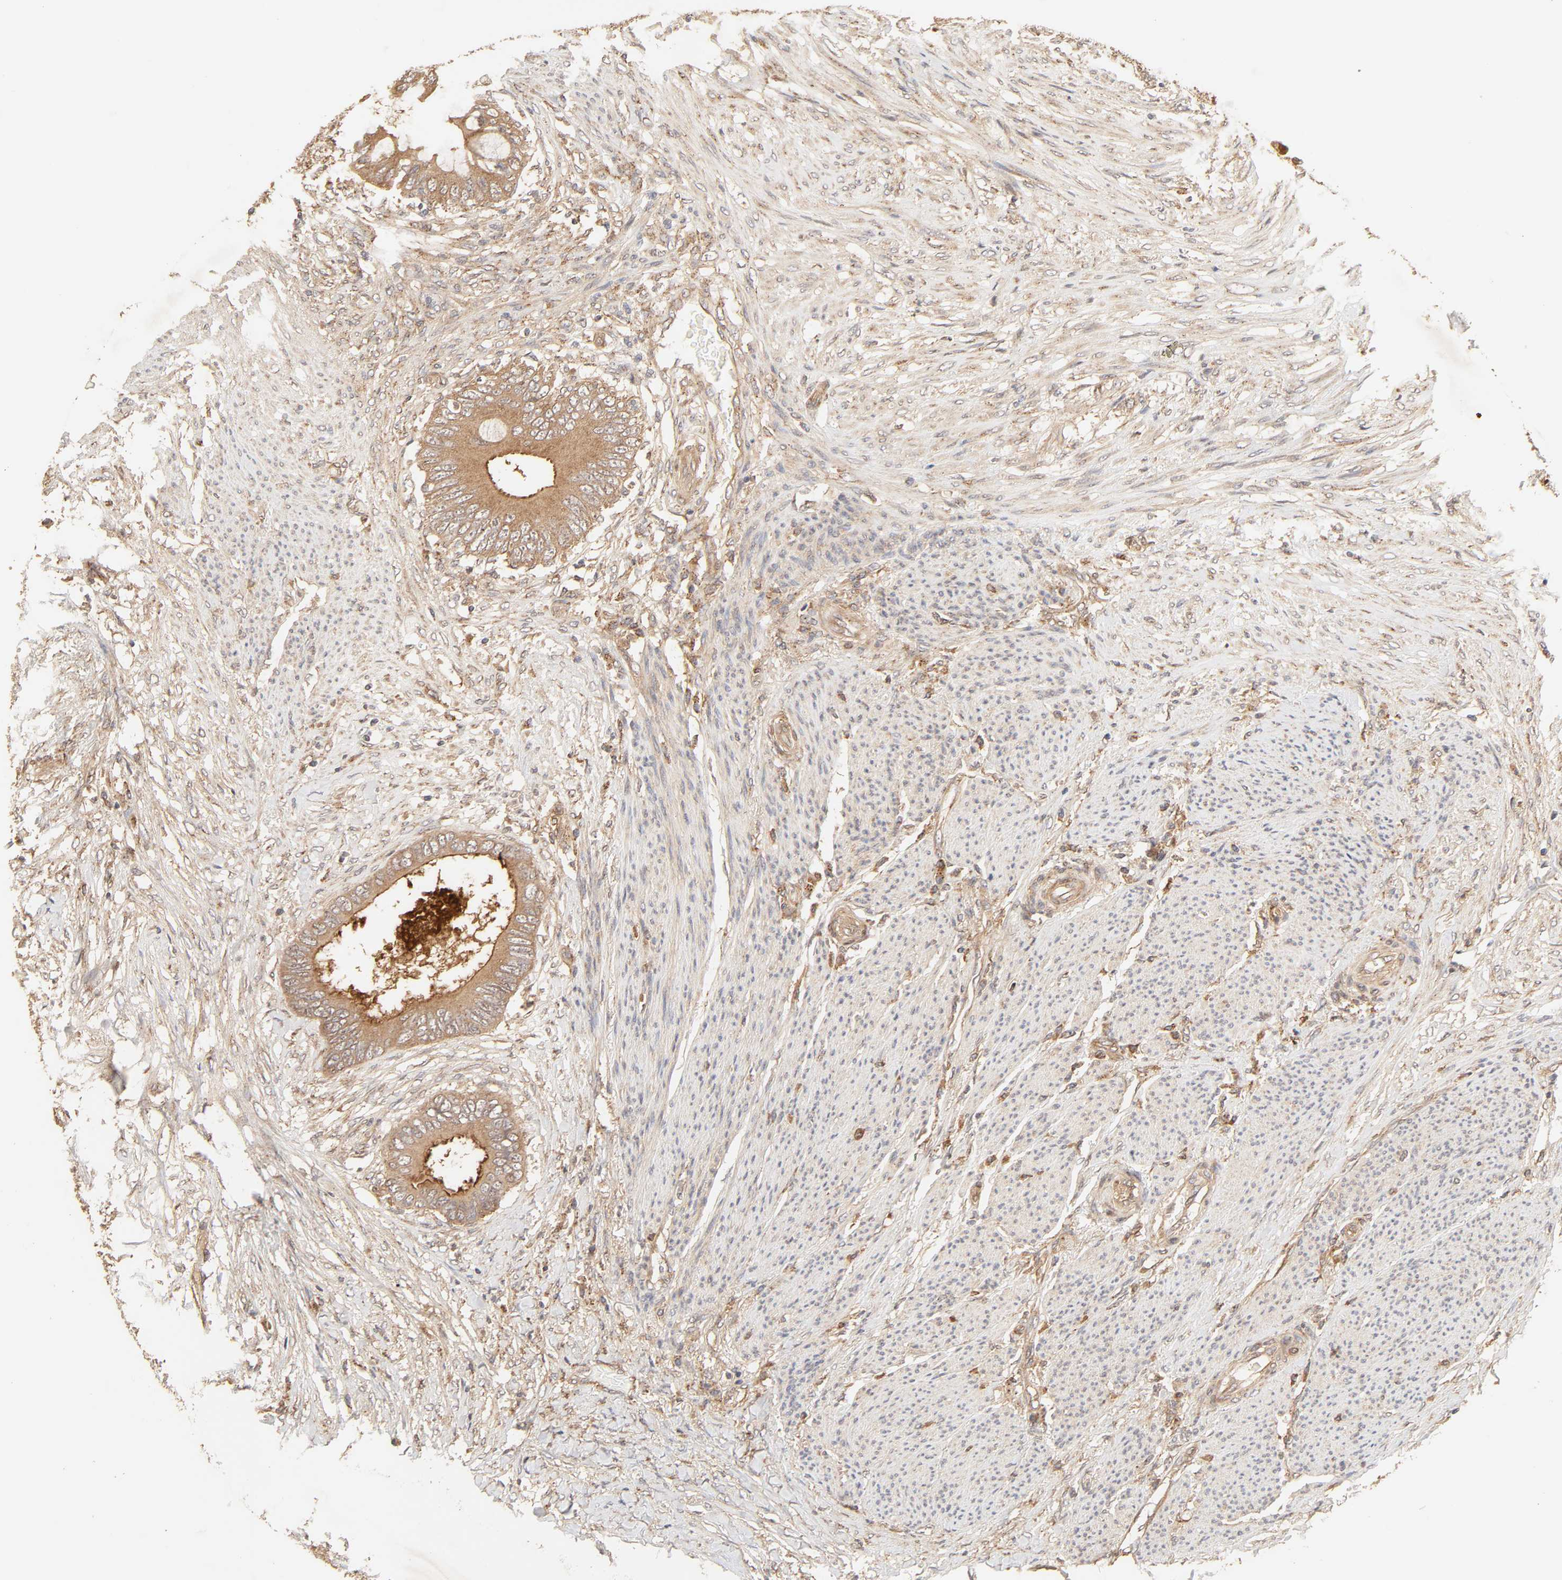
{"staining": {"intensity": "moderate", "quantity": ">75%", "location": "cytoplasmic/membranous"}, "tissue": "colorectal cancer", "cell_type": "Tumor cells", "image_type": "cancer", "snomed": [{"axis": "morphology", "description": "Normal tissue, NOS"}, {"axis": "morphology", "description": "Adenocarcinoma, NOS"}, {"axis": "topography", "description": "Rectum"}, {"axis": "topography", "description": "Peripheral nerve tissue"}], "caption": "Adenocarcinoma (colorectal) was stained to show a protein in brown. There is medium levels of moderate cytoplasmic/membranous expression in approximately >75% of tumor cells.", "gene": "EPS8", "patient": {"sex": "female", "age": 77}}